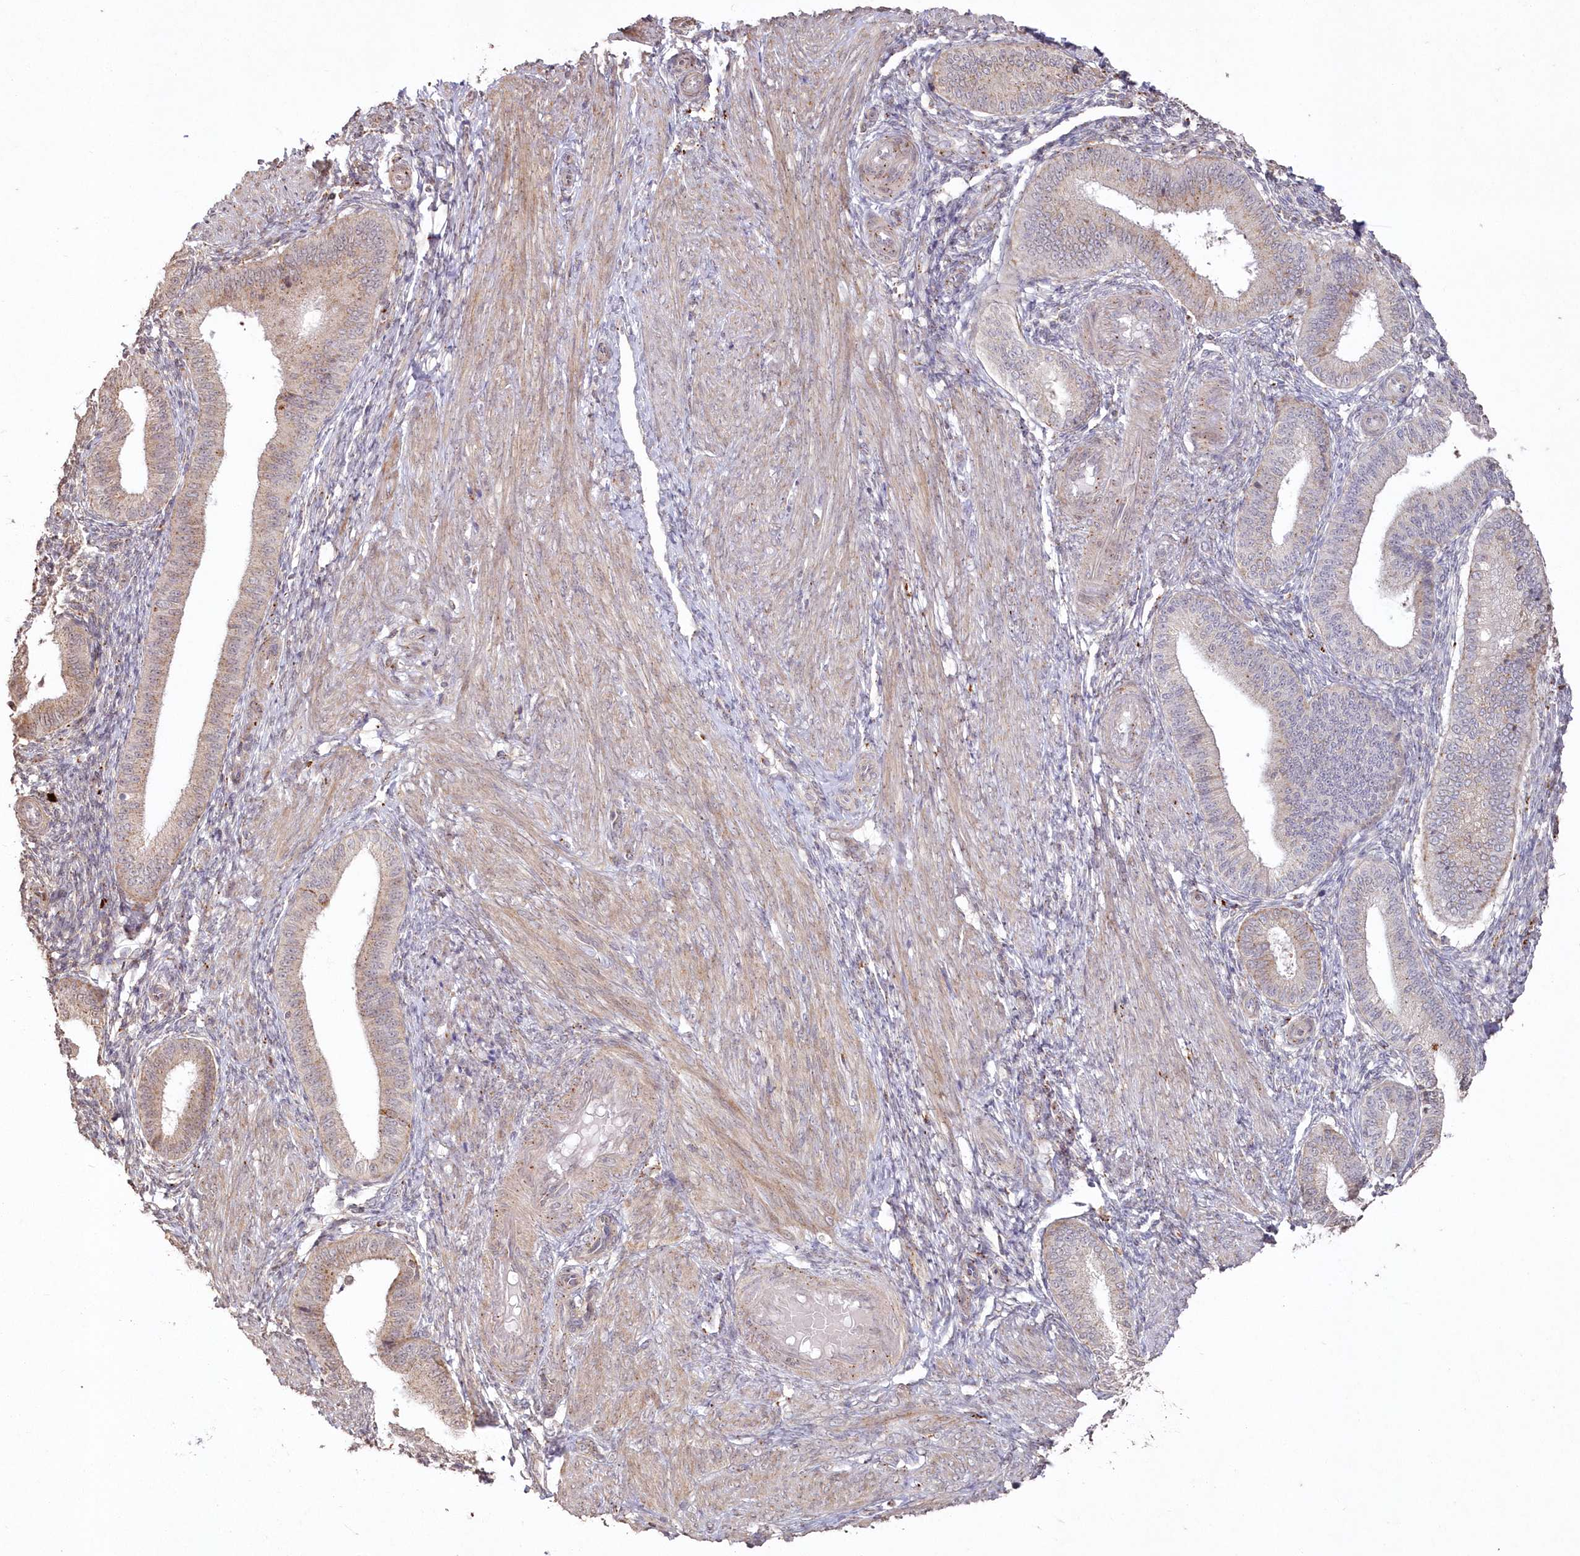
{"staining": {"intensity": "moderate", "quantity": "25%-75%", "location": "cytoplasmic/membranous"}, "tissue": "endometrium", "cell_type": "Cells in endometrial stroma", "image_type": "normal", "snomed": [{"axis": "morphology", "description": "Normal tissue, NOS"}, {"axis": "topography", "description": "Endometrium"}], "caption": "An immunohistochemistry micrograph of benign tissue is shown. Protein staining in brown shows moderate cytoplasmic/membranous positivity in endometrium within cells in endometrial stroma. (DAB IHC with brightfield microscopy, high magnification).", "gene": "ARSB", "patient": {"sex": "female", "age": 39}}